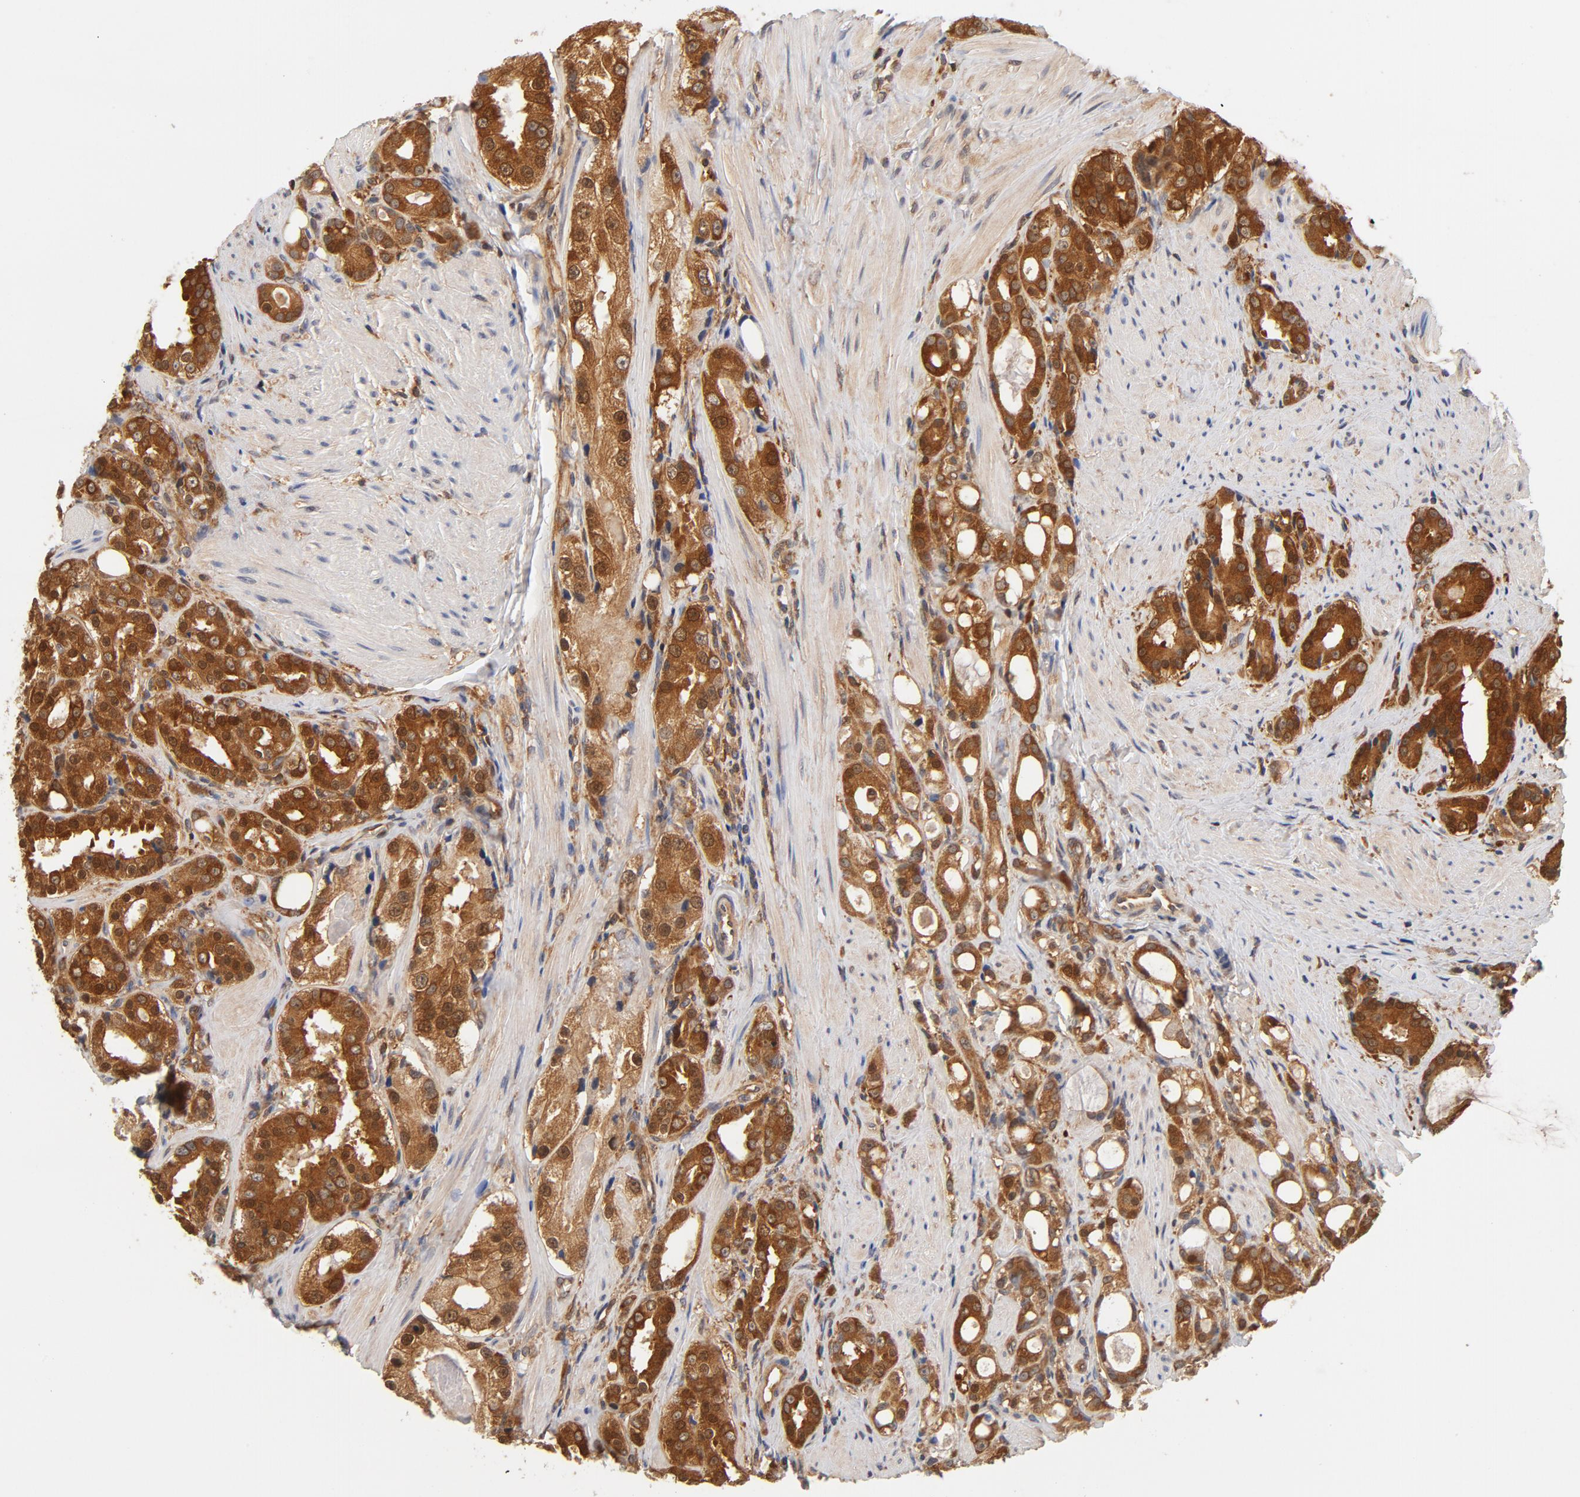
{"staining": {"intensity": "moderate", "quantity": ">75%", "location": "cytoplasmic/membranous"}, "tissue": "prostate cancer", "cell_type": "Tumor cells", "image_type": "cancer", "snomed": [{"axis": "morphology", "description": "Adenocarcinoma, Medium grade"}, {"axis": "topography", "description": "Prostate"}], "caption": "Protein expression by IHC shows moderate cytoplasmic/membranous staining in approximately >75% of tumor cells in prostate cancer (adenocarcinoma (medium-grade)). (IHC, brightfield microscopy, high magnification).", "gene": "ASMTL", "patient": {"sex": "male", "age": 60}}